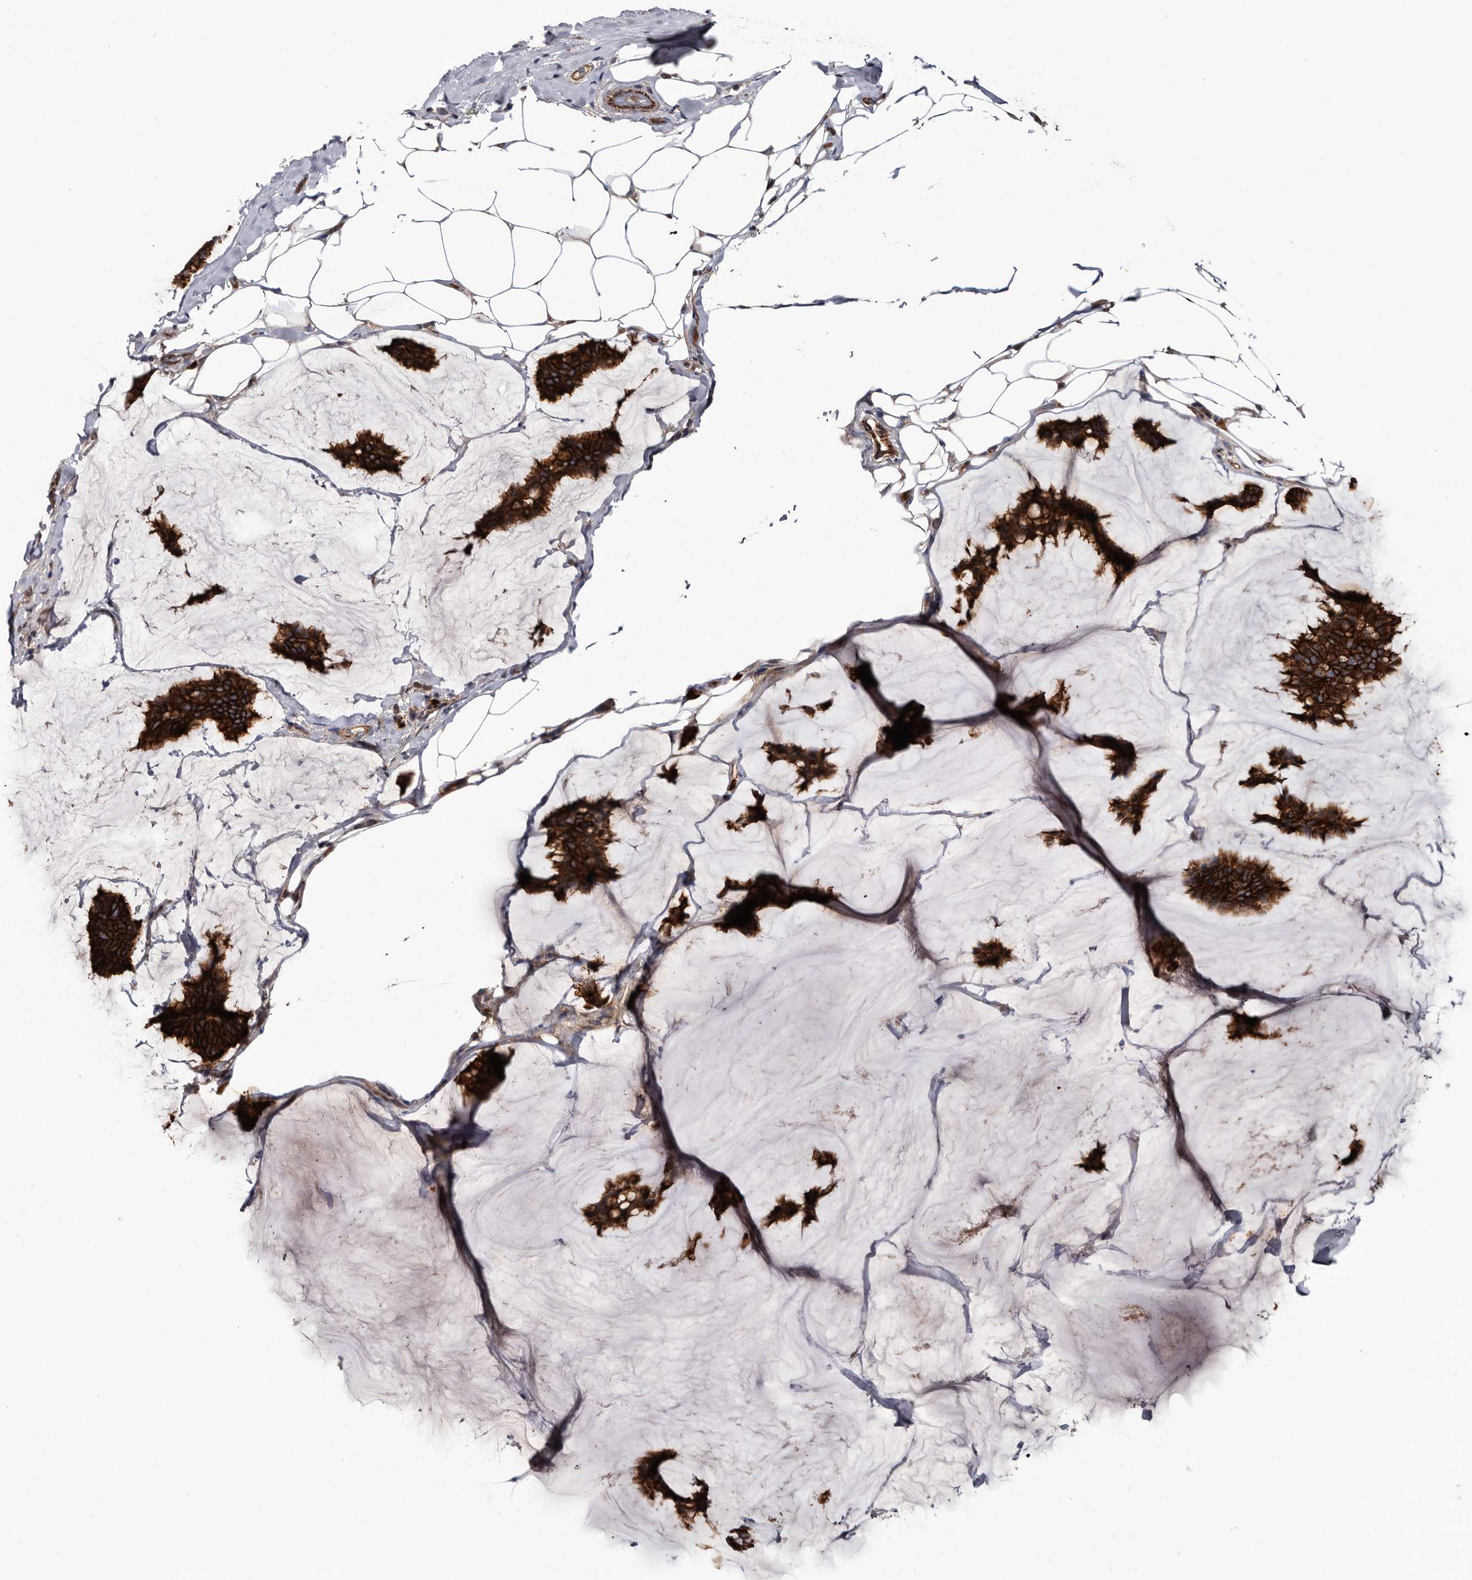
{"staining": {"intensity": "strong", "quantity": ">75%", "location": "cytoplasmic/membranous"}, "tissue": "breast cancer", "cell_type": "Tumor cells", "image_type": "cancer", "snomed": [{"axis": "morphology", "description": "Duct carcinoma"}, {"axis": "topography", "description": "Breast"}], "caption": "There is high levels of strong cytoplasmic/membranous positivity in tumor cells of infiltrating ductal carcinoma (breast), as demonstrated by immunohistochemical staining (brown color).", "gene": "TSPAN17", "patient": {"sex": "female", "age": 93}}